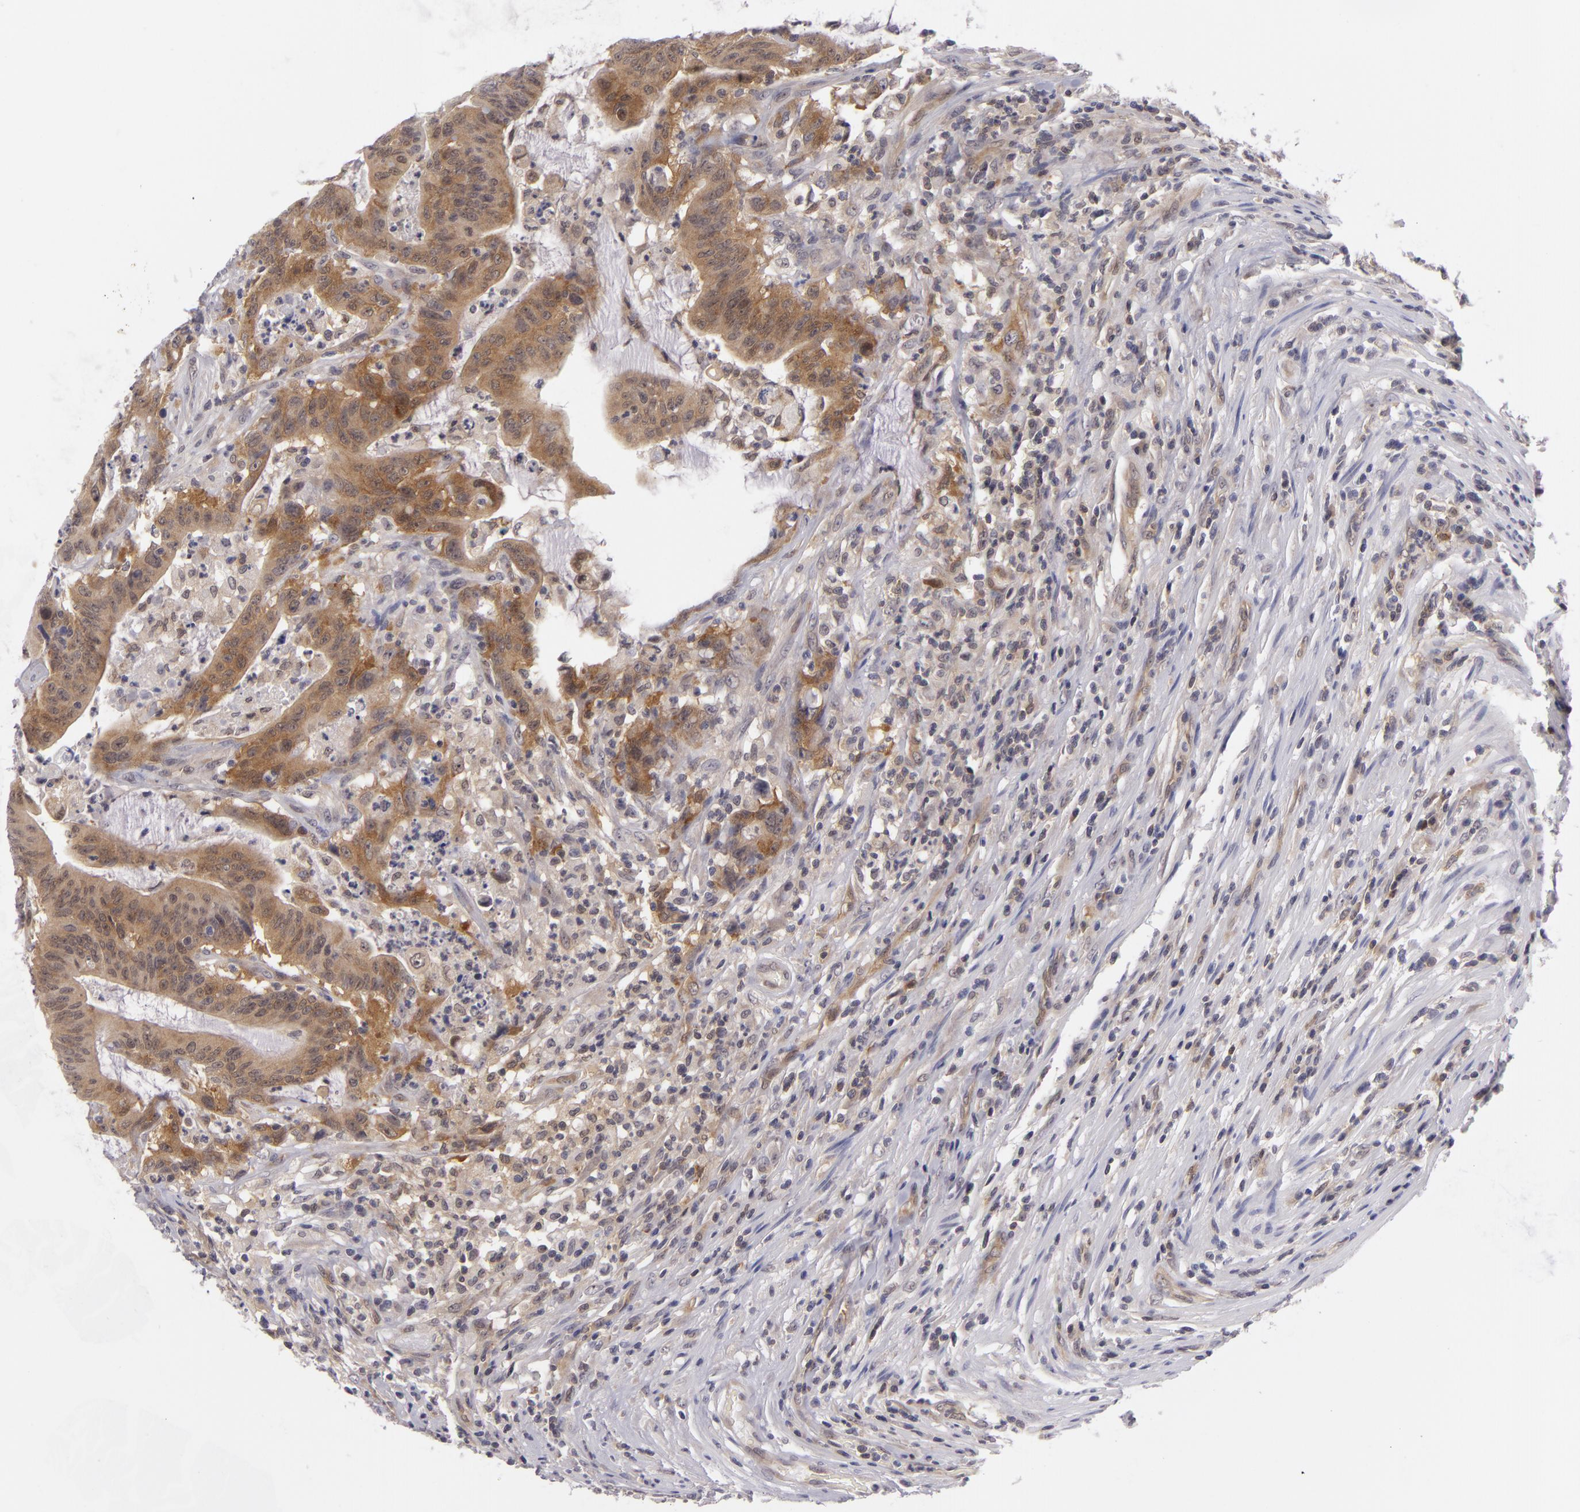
{"staining": {"intensity": "strong", "quantity": ">75%", "location": "cytoplasmic/membranous"}, "tissue": "colorectal cancer", "cell_type": "Tumor cells", "image_type": "cancer", "snomed": [{"axis": "morphology", "description": "Adenocarcinoma, NOS"}, {"axis": "topography", "description": "Colon"}], "caption": "Strong cytoplasmic/membranous protein positivity is identified in about >75% of tumor cells in colorectal cancer.", "gene": "BCL10", "patient": {"sex": "male", "age": 54}}